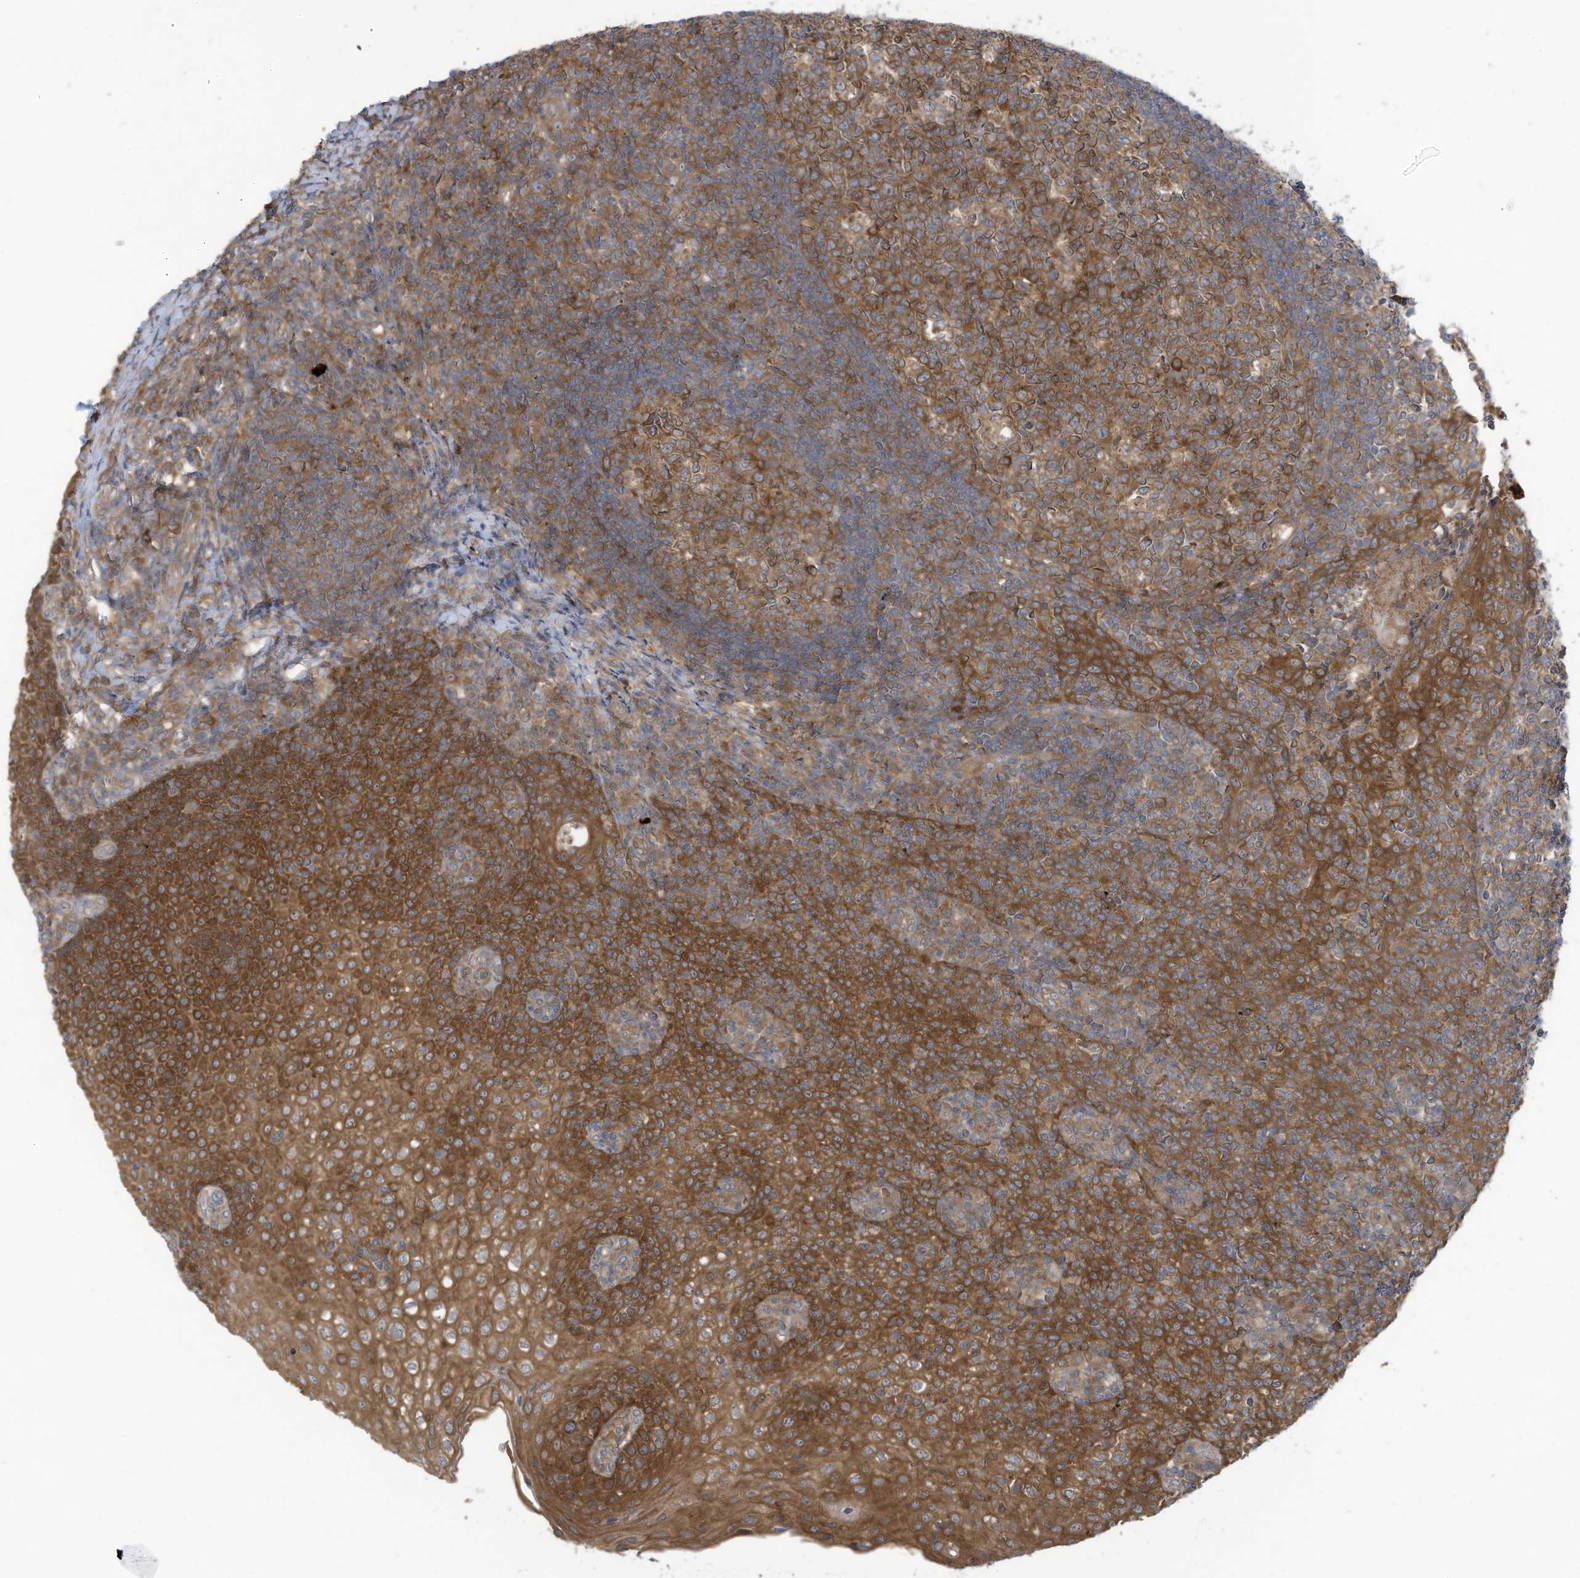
{"staining": {"intensity": "moderate", "quantity": ">75%", "location": "cytoplasmic/membranous"}, "tissue": "tonsil", "cell_type": "Germinal center cells", "image_type": "normal", "snomed": [{"axis": "morphology", "description": "Normal tissue, NOS"}, {"axis": "topography", "description": "Tonsil"}], "caption": "Moderate cytoplasmic/membranous positivity for a protein is present in approximately >75% of germinal center cells of unremarkable tonsil using immunohistochemistry.", "gene": "ADI1", "patient": {"sex": "female", "age": 19}}